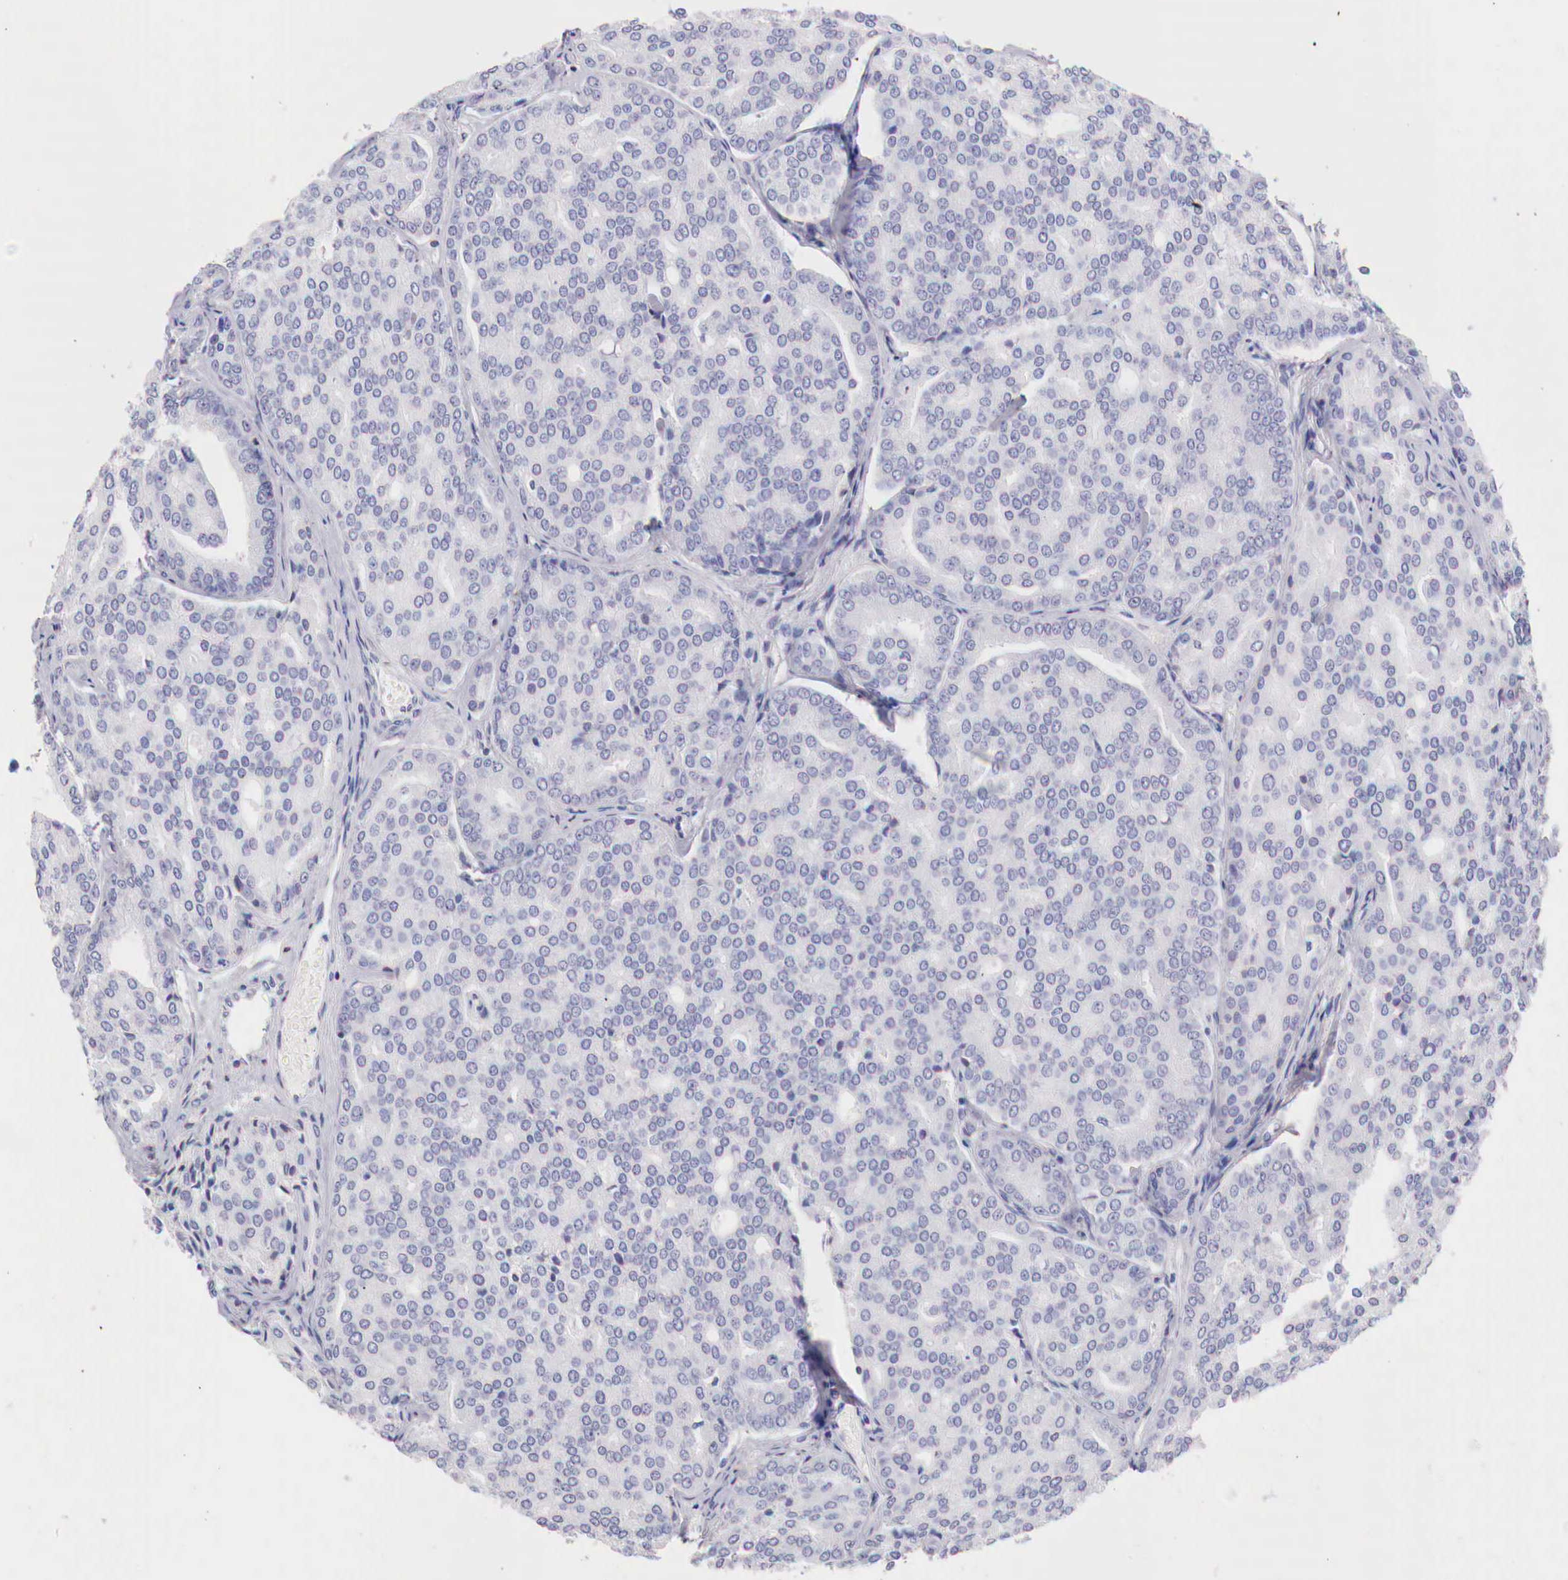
{"staining": {"intensity": "negative", "quantity": "none", "location": "none"}, "tissue": "prostate cancer", "cell_type": "Tumor cells", "image_type": "cancer", "snomed": [{"axis": "morphology", "description": "Adenocarcinoma, High grade"}, {"axis": "topography", "description": "Prostate"}], "caption": "This is a micrograph of immunohistochemistry staining of prostate high-grade adenocarcinoma, which shows no positivity in tumor cells. The staining is performed using DAB brown chromogen with nuclei counter-stained in using hematoxylin.", "gene": "IDH3G", "patient": {"sex": "male", "age": 64}}